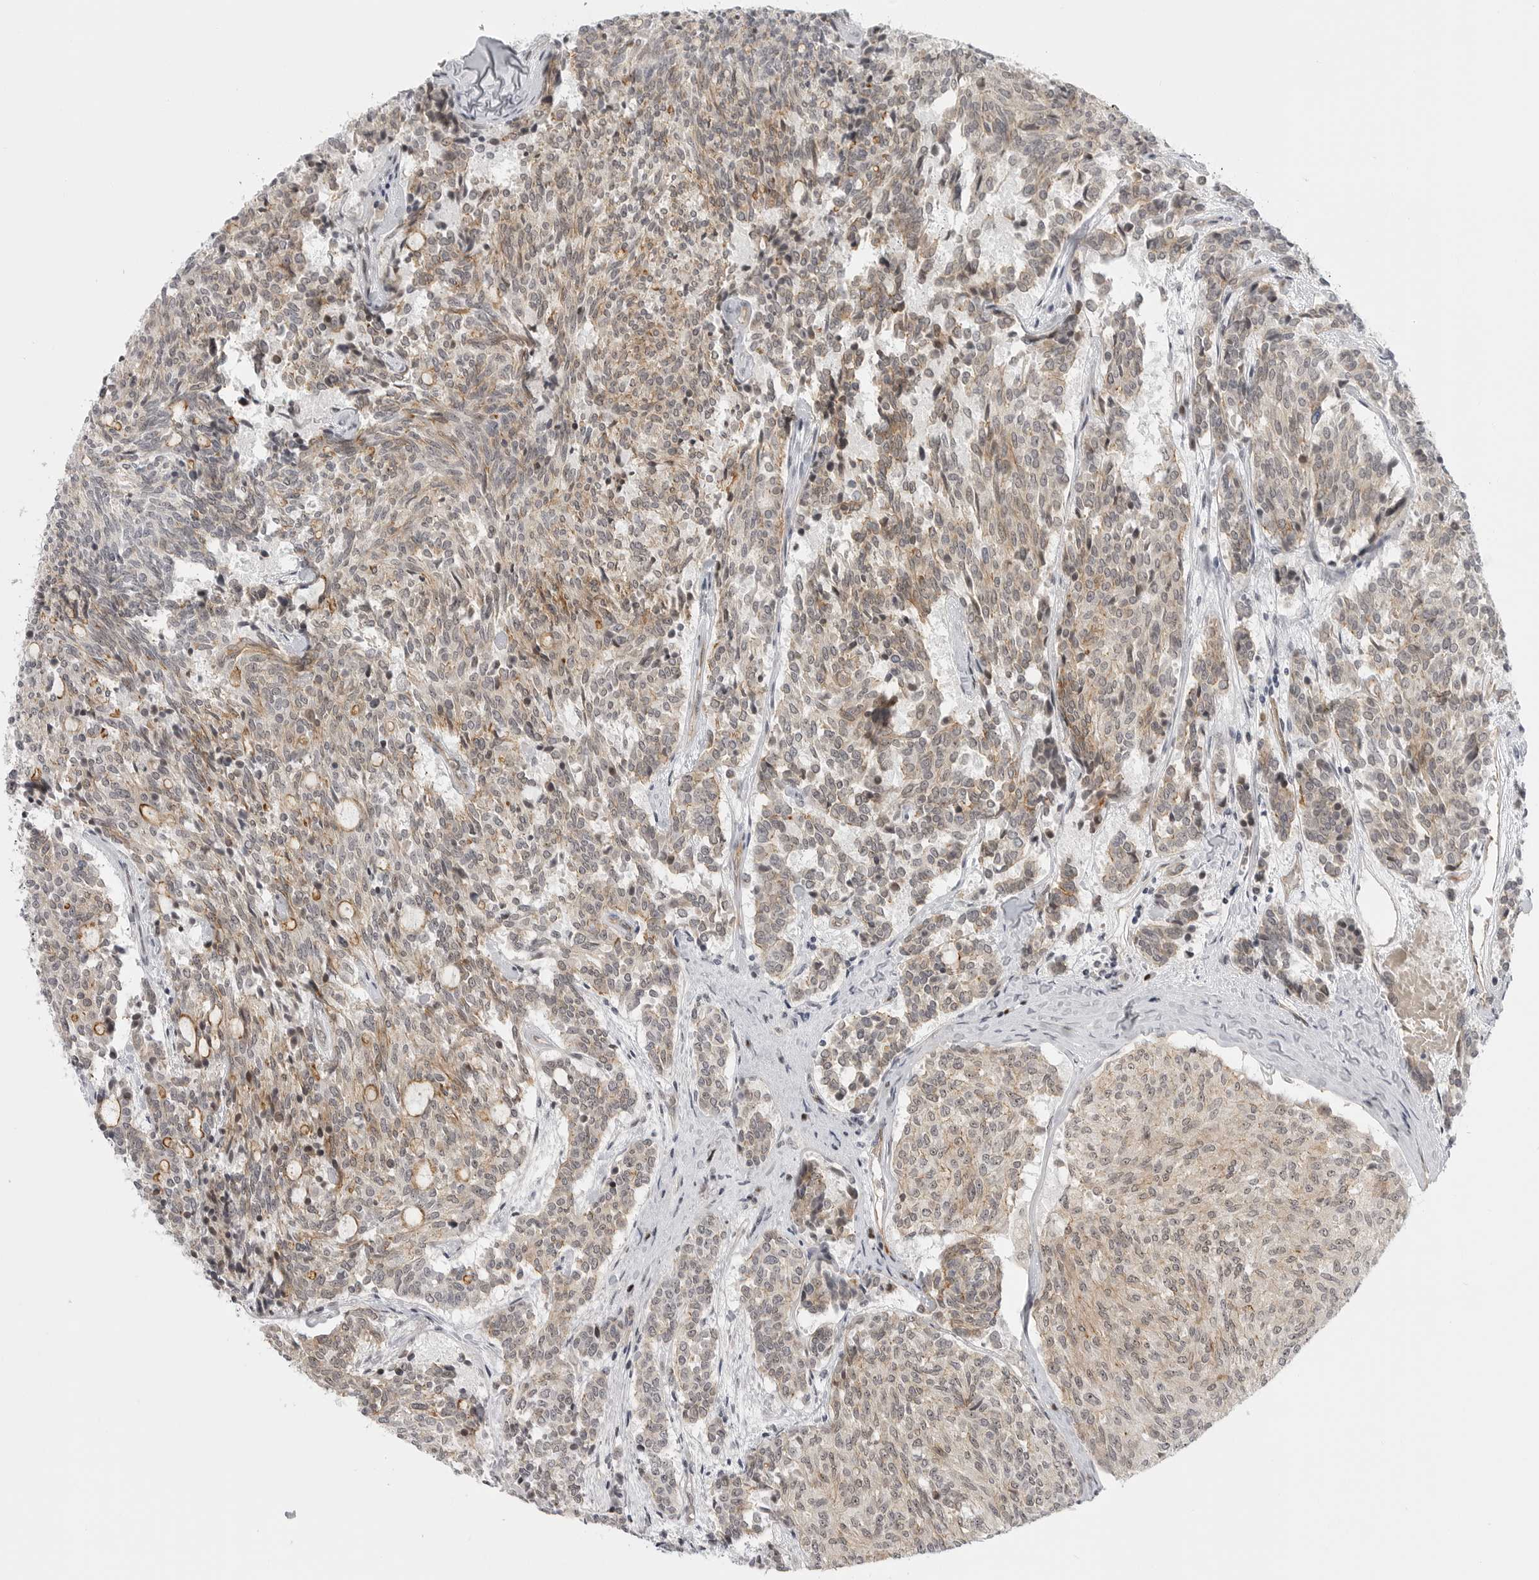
{"staining": {"intensity": "weak", "quantity": "25%-75%", "location": "cytoplasmic/membranous"}, "tissue": "carcinoid", "cell_type": "Tumor cells", "image_type": "cancer", "snomed": [{"axis": "morphology", "description": "Carcinoid, malignant, NOS"}, {"axis": "topography", "description": "Pancreas"}], "caption": "Carcinoid (malignant) was stained to show a protein in brown. There is low levels of weak cytoplasmic/membranous positivity in approximately 25%-75% of tumor cells. (DAB (3,3'-diaminobenzidine) IHC with brightfield microscopy, high magnification).", "gene": "CEP295NL", "patient": {"sex": "female", "age": 54}}